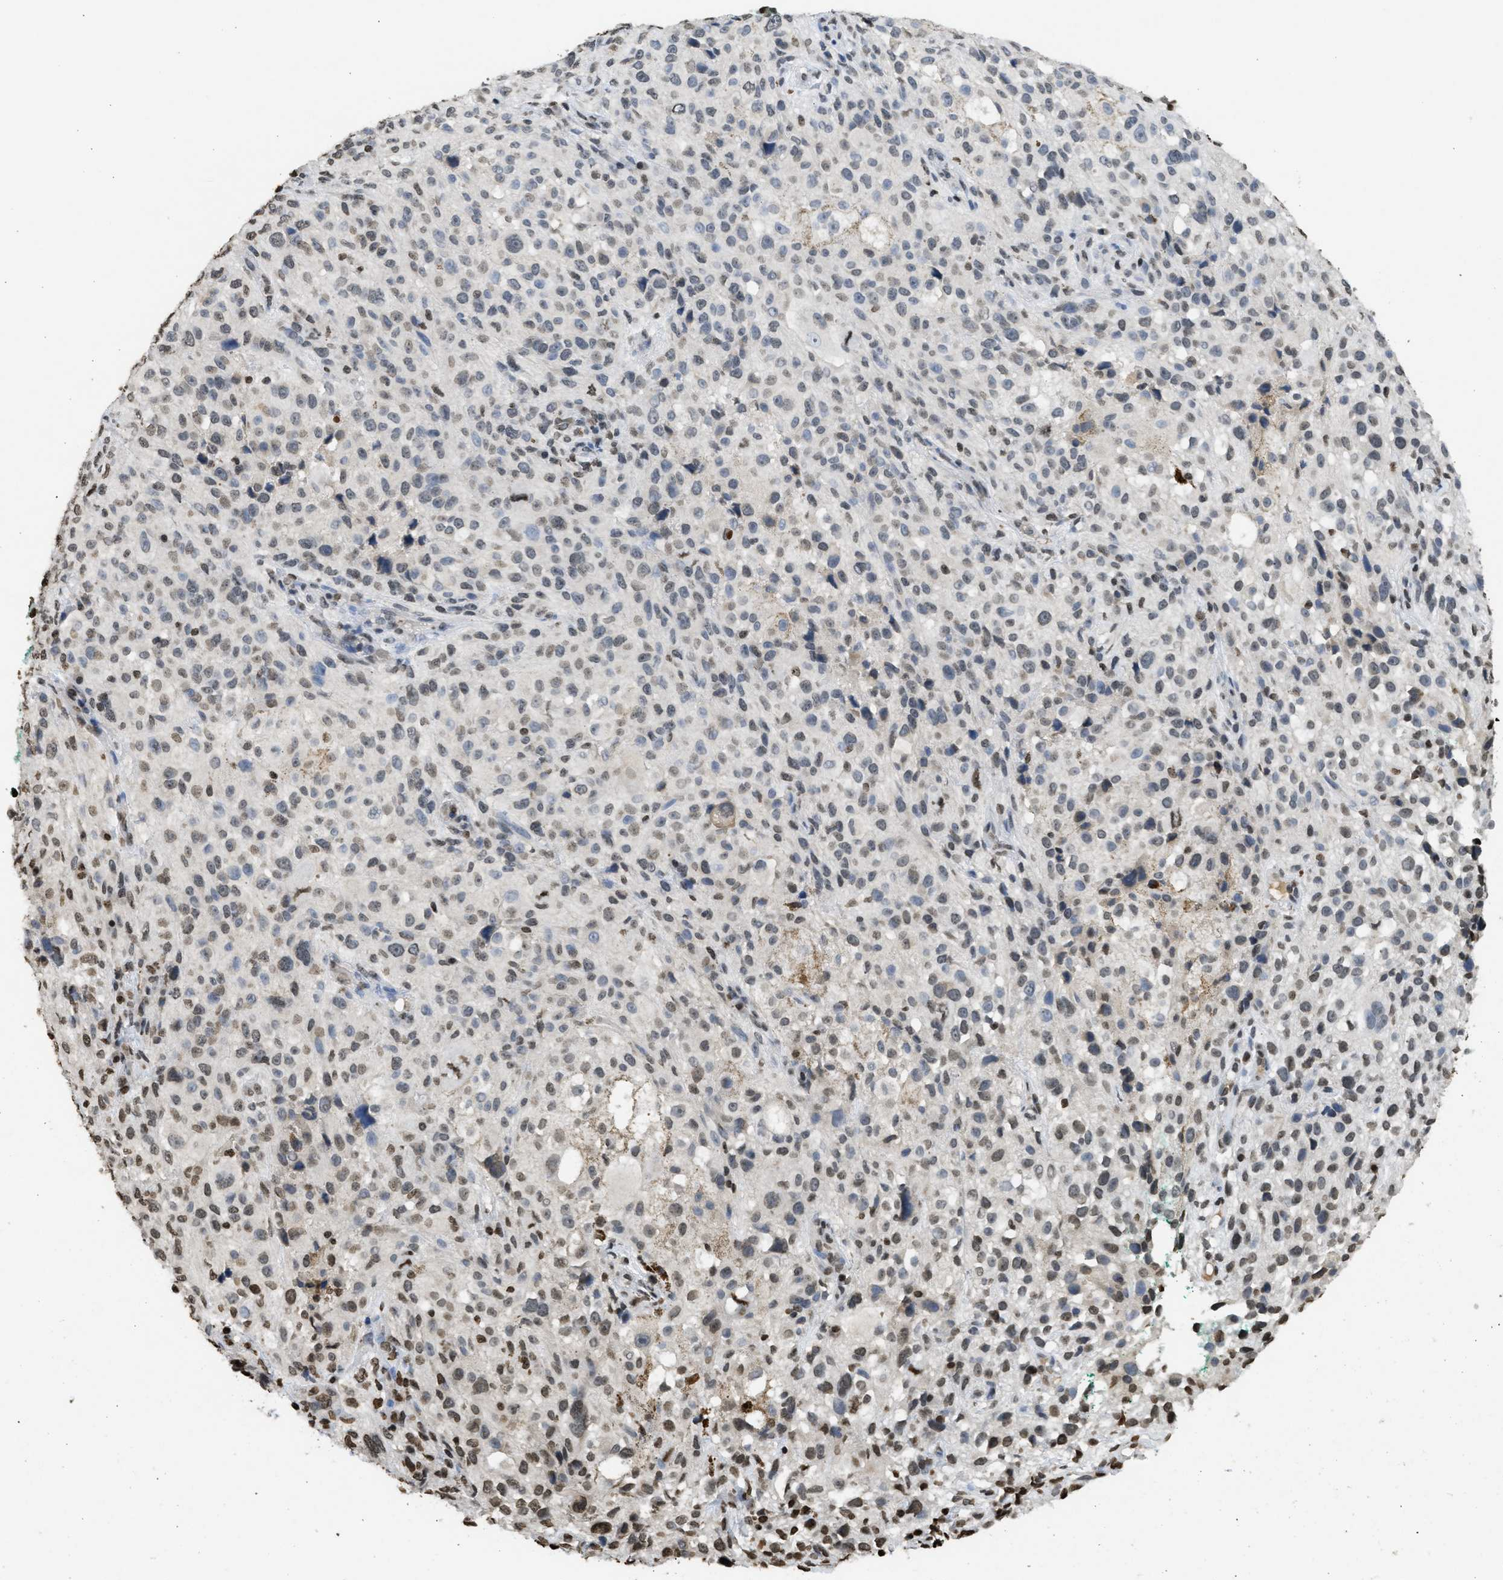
{"staining": {"intensity": "weak", "quantity": "25%-75%", "location": "nuclear"}, "tissue": "melanoma", "cell_type": "Tumor cells", "image_type": "cancer", "snomed": [{"axis": "morphology", "description": "Necrosis, NOS"}, {"axis": "morphology", "description": "Malignant melanoma, NOS"}, {"axis": "topography", "description": "Skin"}], "caption": "DAB immunohistochemical staining of malignant melanoma displays weak nuclear protein expression in approximately 25%-75% of tumor cells.", "gene": "RRAGC", "patient": {"sex": "female", "age": 87}}